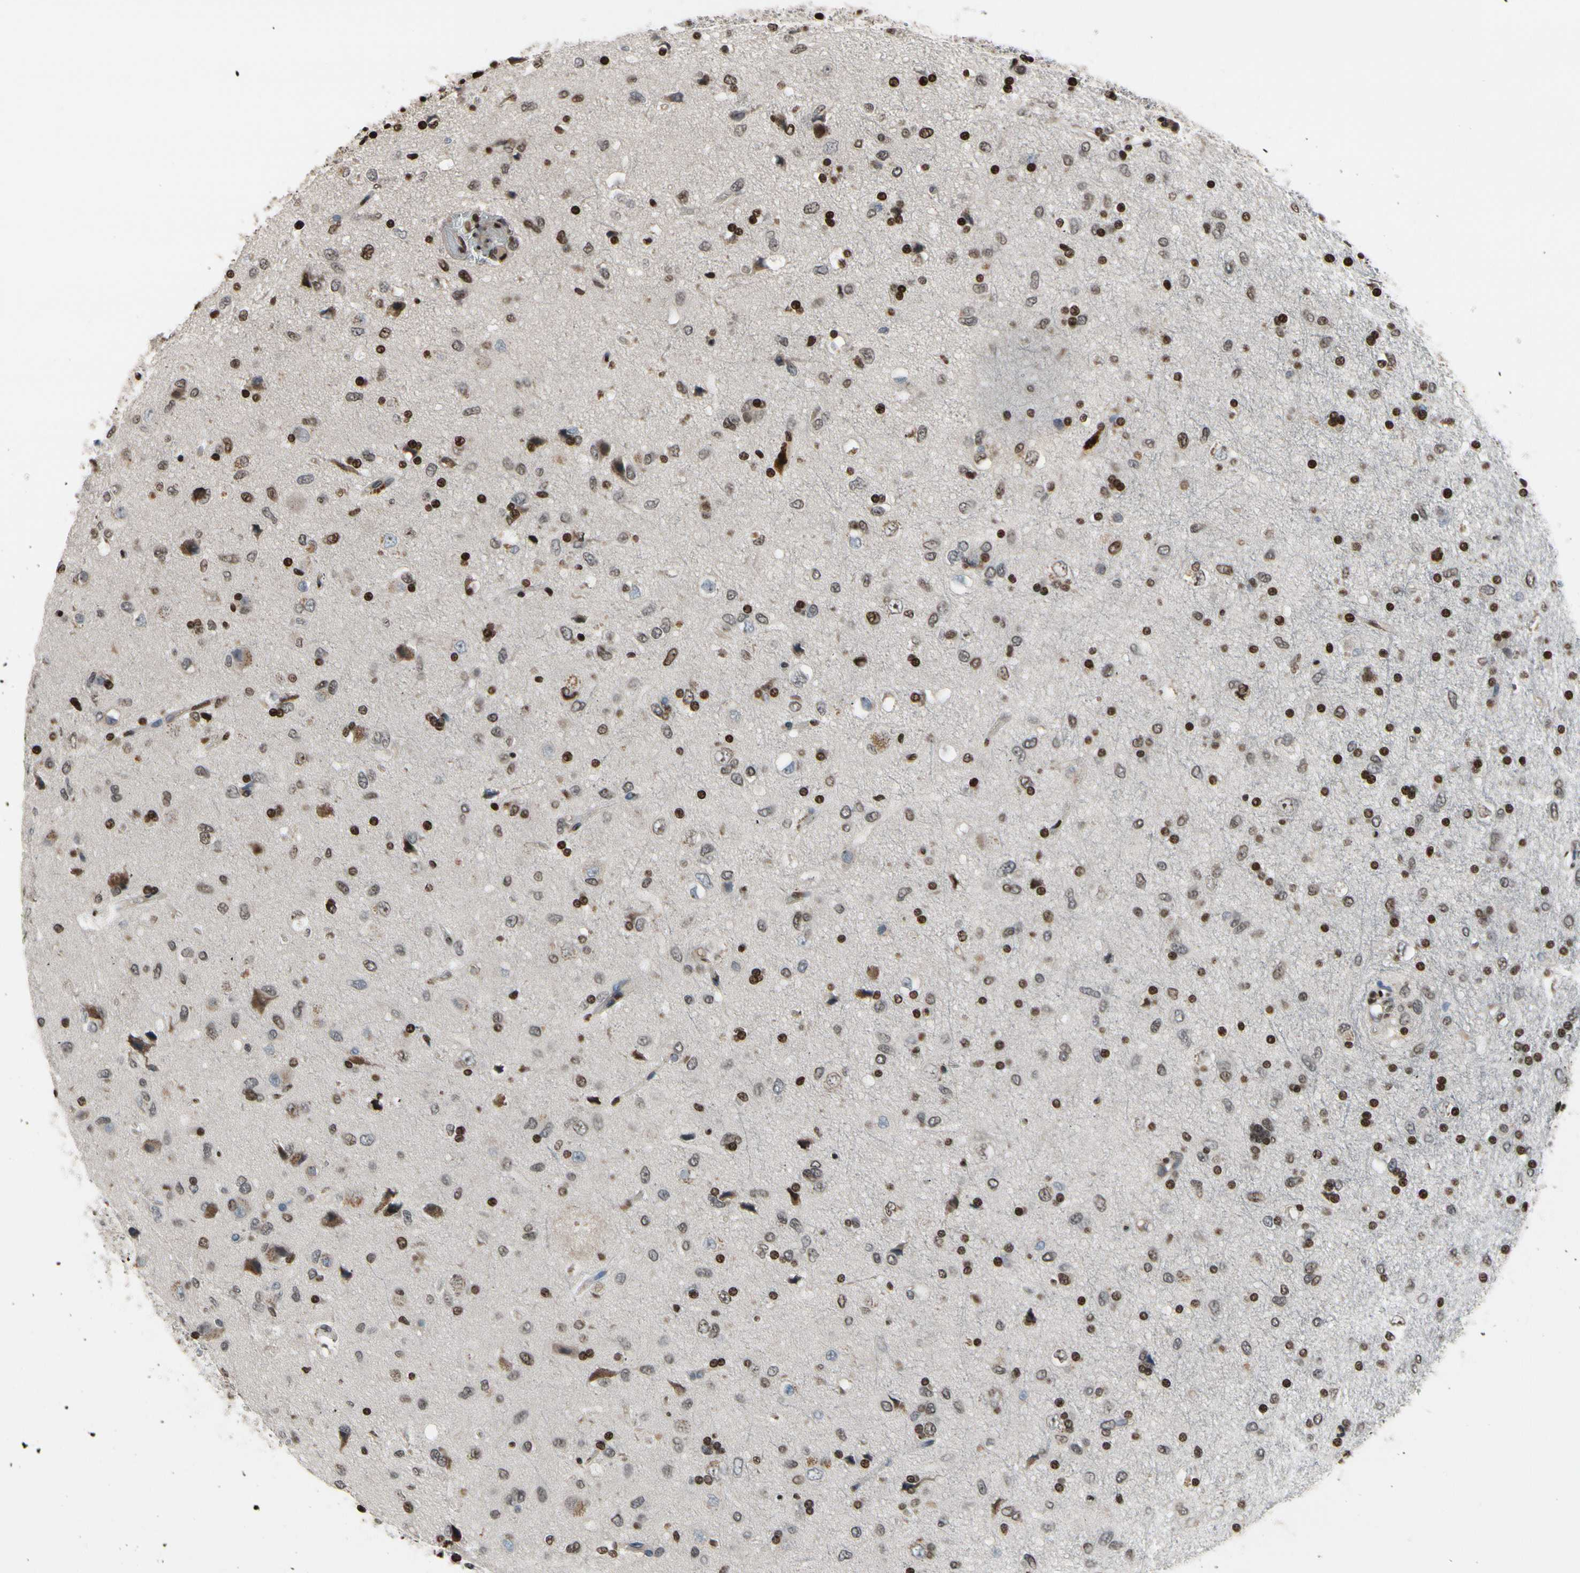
{"staining": {"intensity": "strong", "quantity": ">75%", "location": "nuclear"}, "tissue": "glioma", "cell_type": "Tumor cells", "image_type": "cancer", "snomed": [{"axis": "morphology", "description": "Glioma, malignant, Low grade"}, {"axis": "topography", "description": "Brain"}], "caption": "Protein expression analysis of glioma exhibits strong nuclear expression in about >75% of tumor cells. Ihc stains the protein in brown and the nuclei are stained blue.", "gene": "HIPK2", "patient": {"sex": "male", "age": 77}}